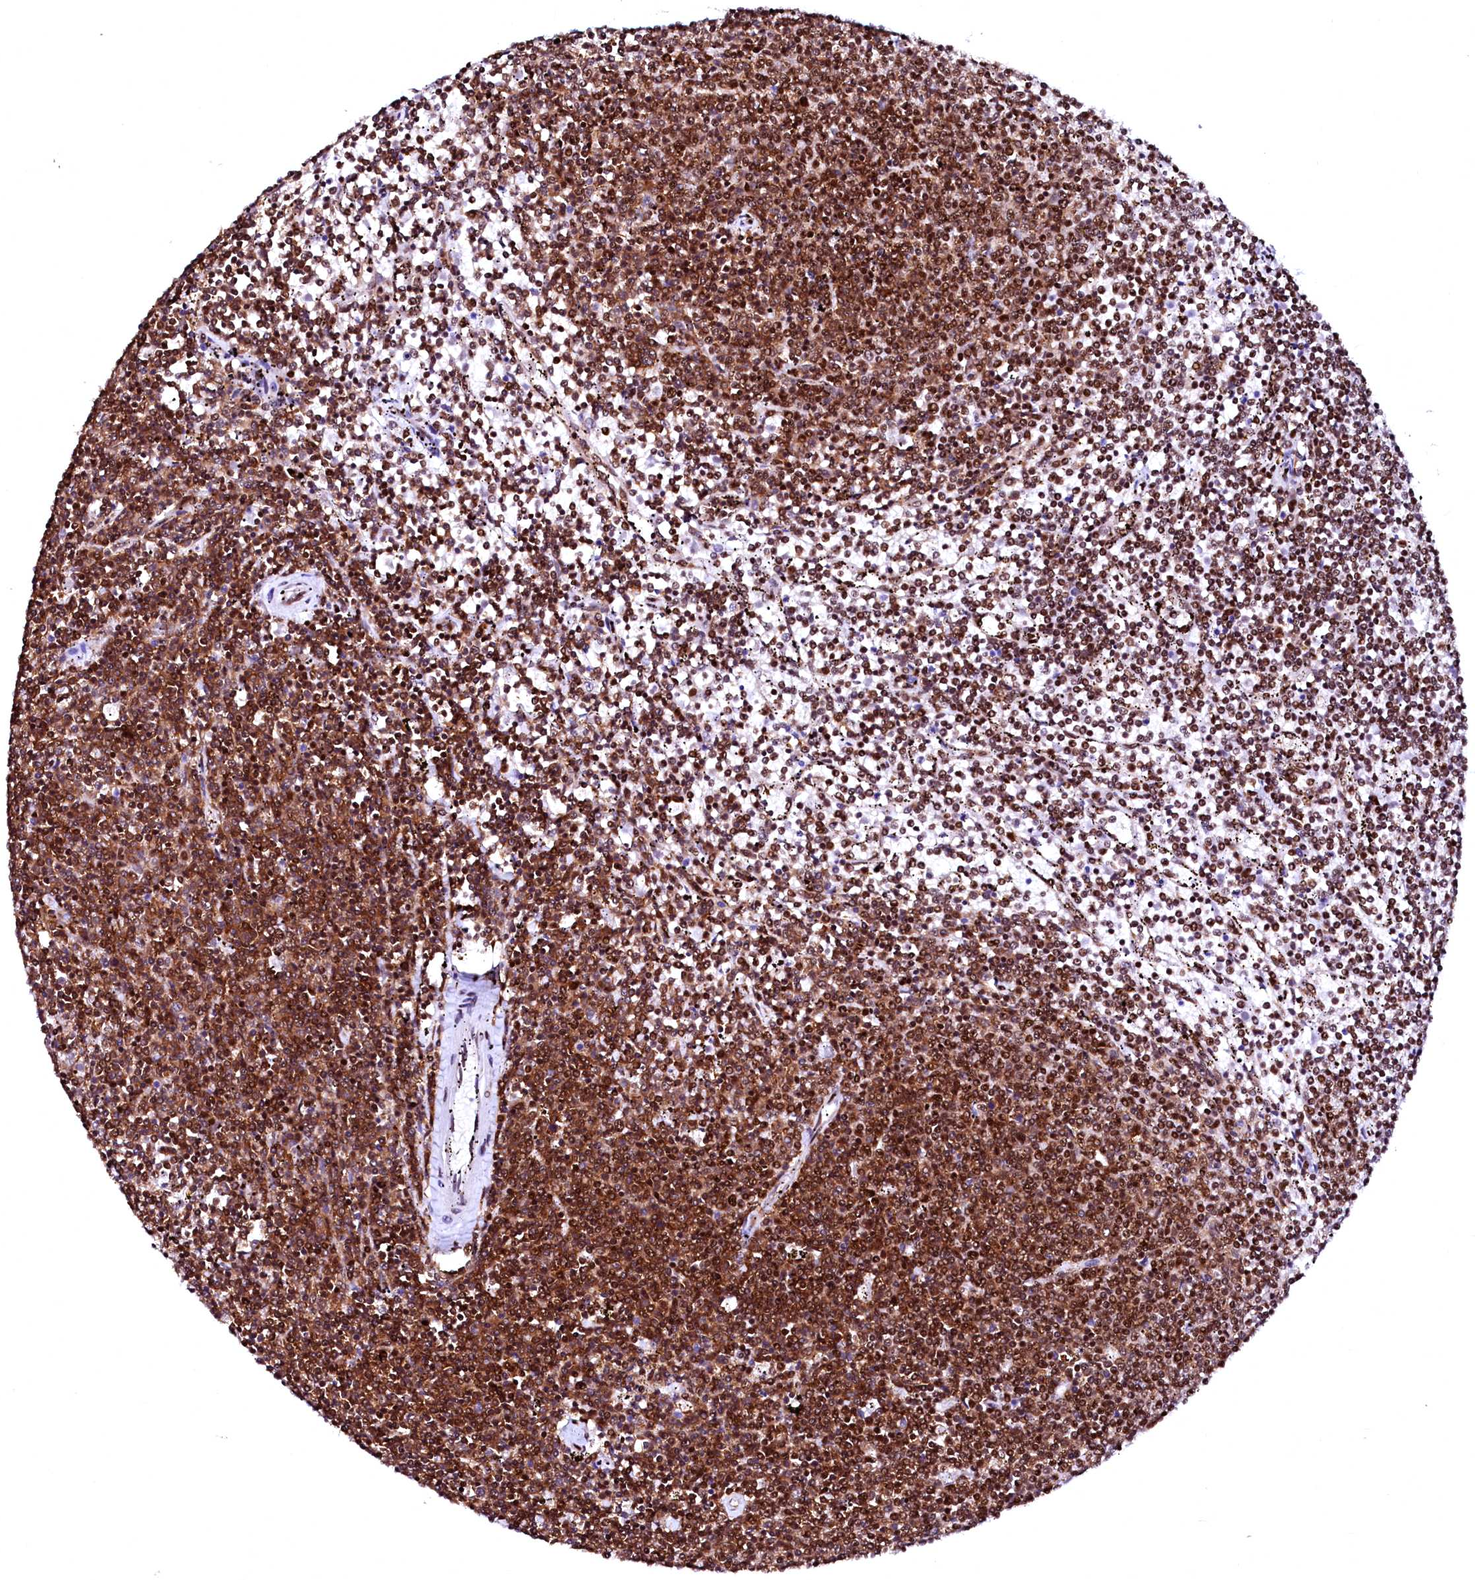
{"staining": {"intensity": "strong", "quantity": ">75%", "location": "nuclear"}, "tissue": "lymphoma", "cell_type": "Tumor cells", "image_type": "cancer", "snomed": [{"axis": "morphology", "description": "Malignant lymphoma, non-Hodgkin's type, Low grade"}, {"axis": "topography", "description": "Spleen"}], "caption": "Malignant lymphoma, non-Hodgkin's type (low-grade) stained with IHC demonstrates strong nuclear positivity in about >75% of tumor cells. Immunohistochemistry stains the protein in brown and the nuclei are stained blue.", "gene": "CPSF6", "patient": {"sex": "female", "age": 50}}